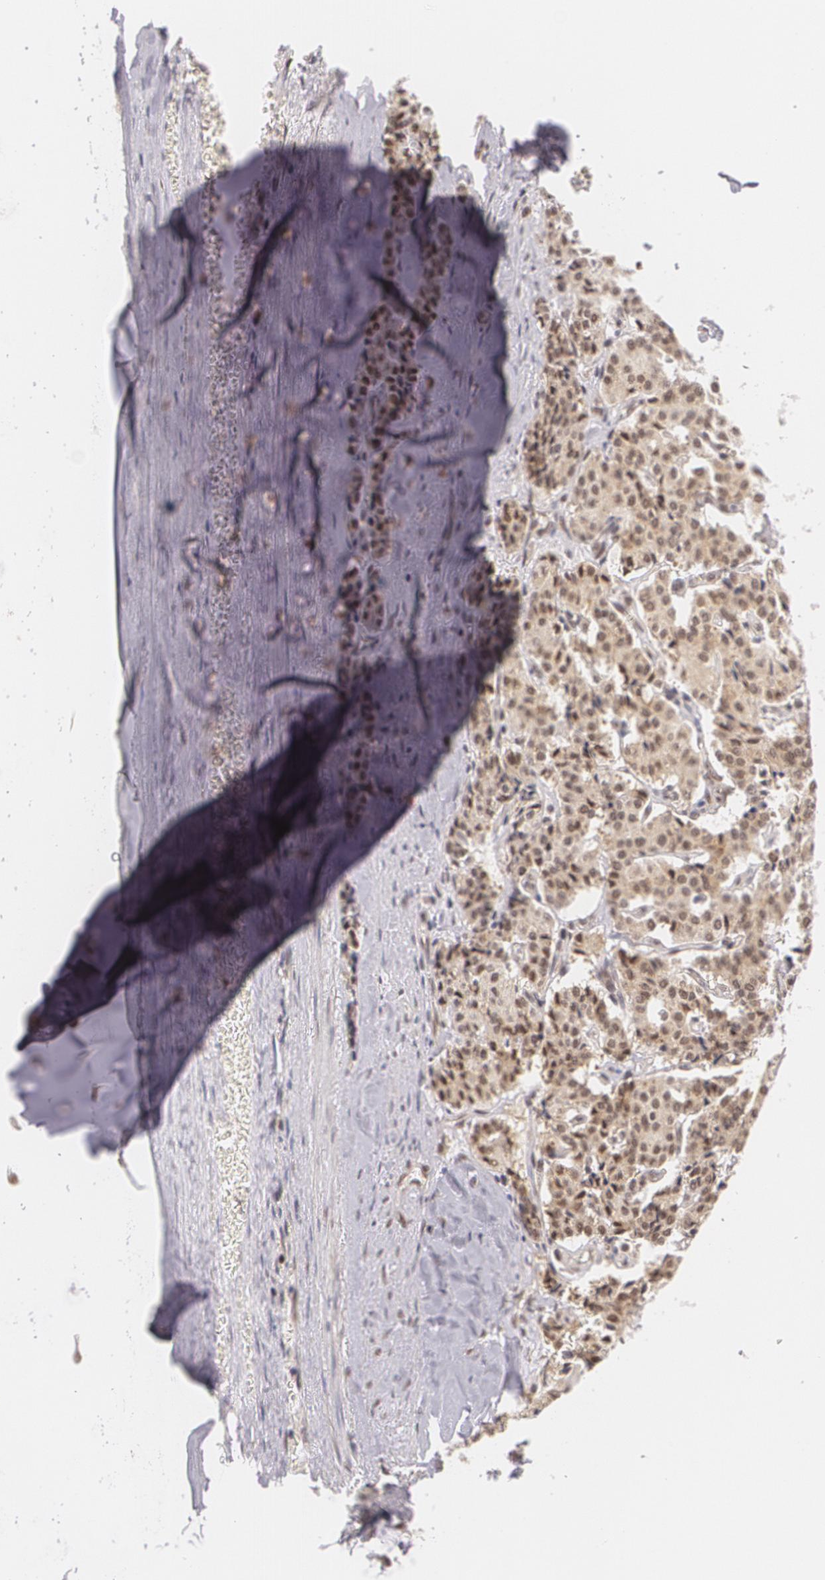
{"staining": {"intensity": "weak", "quantity": "25%-75%", "location": "cytoplasmic/membranous,nuclear"}, "tissue": "carcinoid", "cell_type": "Tumor cells", "image_type": "cancer", "snomed": [{"axis": "morphology", "description": "Carcinoid, malignant, NOS"}, {"axis": "topography", "description": "Bronchus"}], "caption": "Immunohistochemical staining of human carcinoid exhibits low levels of weak cytoplasmic/membranous and nuclear protein expression in approximately 25%-75% of tumor cells.", "gene": "ALX1", "patient": {"sex": "male", "age": 55}}